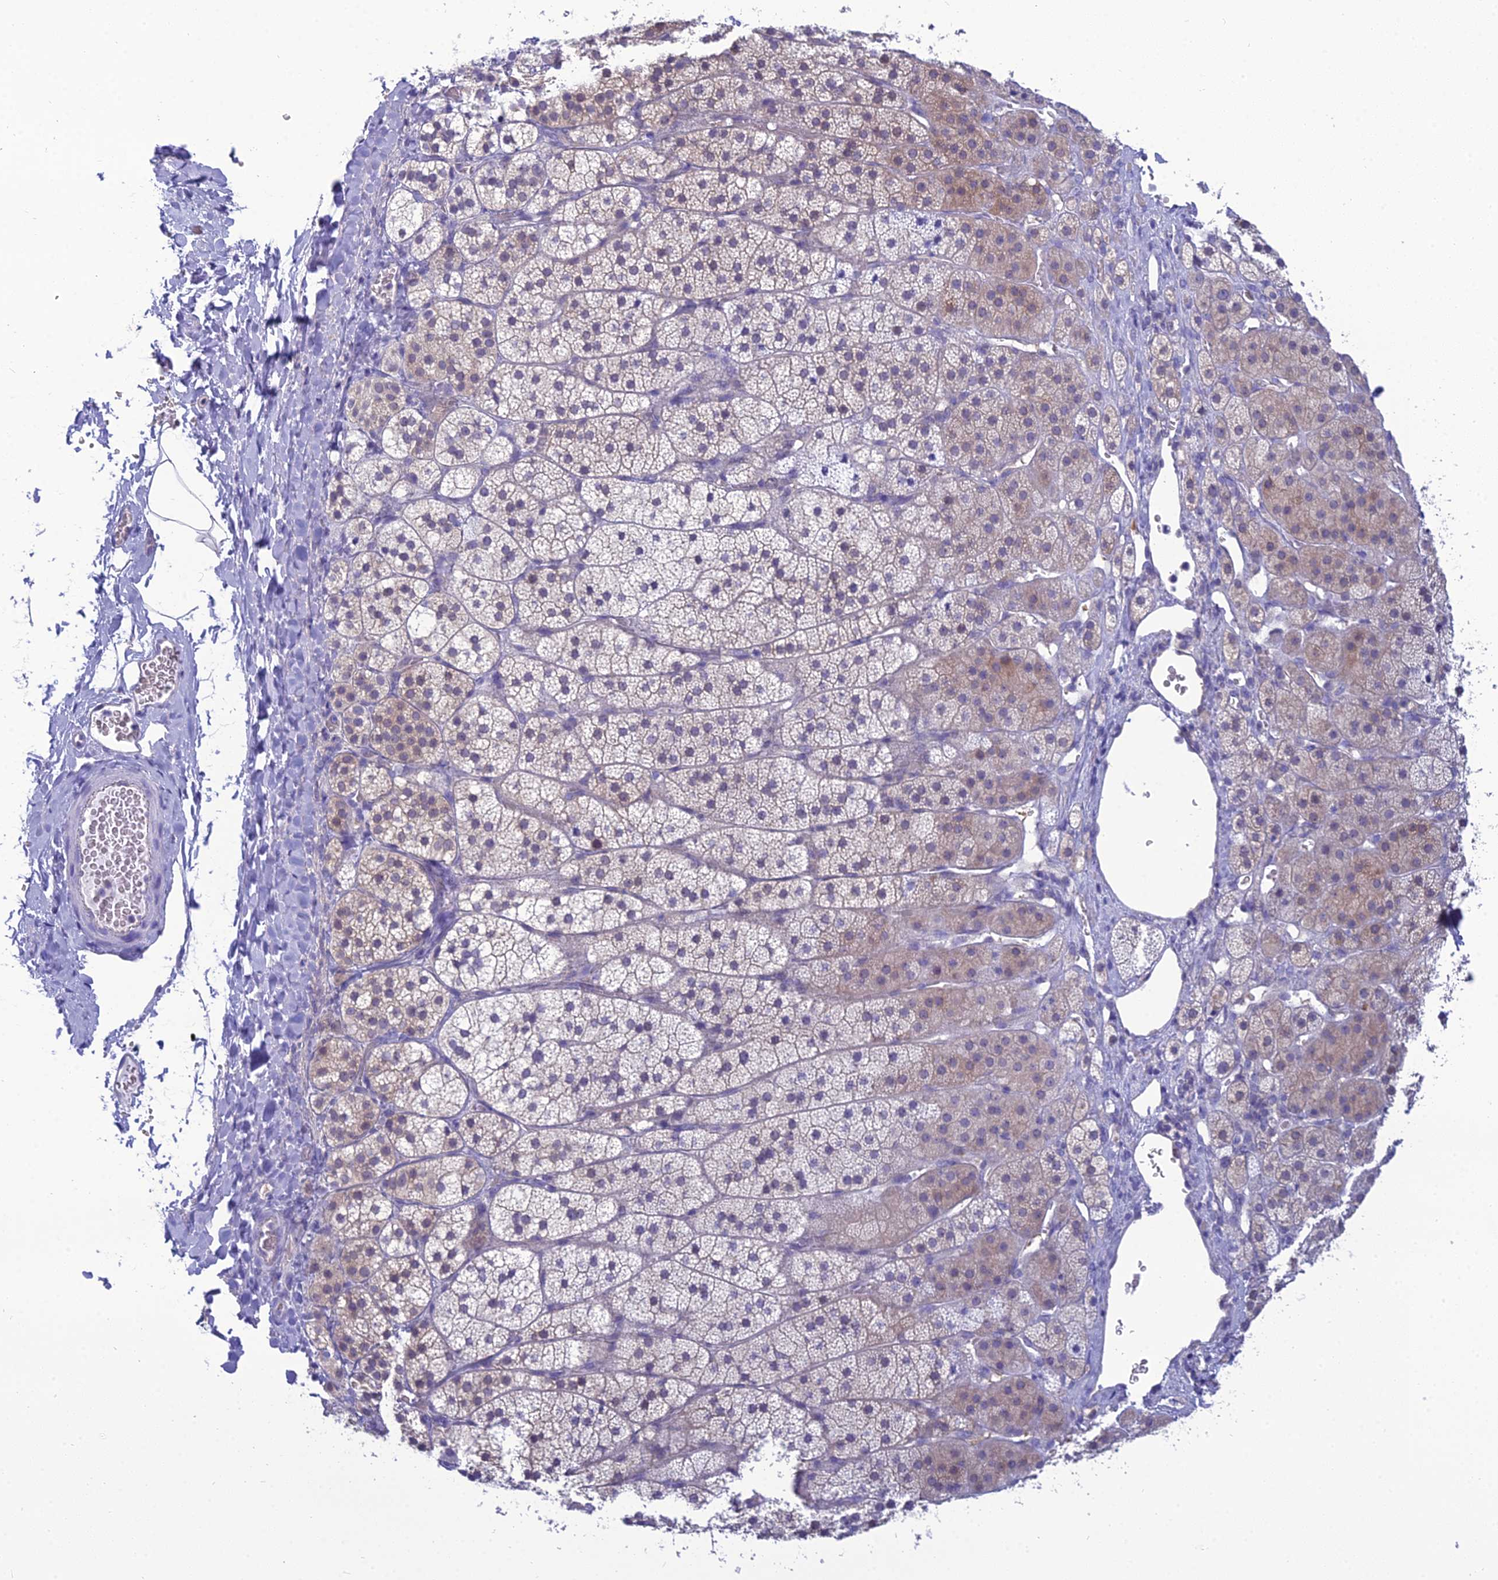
{"staining": {"intensity": "weak", "quantity": "<25%", "location": "cytoplasmic/membranous"}, "tissue": "adrenal gland", "cell_type": "Glandular cells", "image_type": "normal", "snomed": [{"axis": "morphology", "description": "Normal tissue, NOS"}, {"axis": "topography", "description": "Adrenal gland"}], "caption": "The immunohistochemistry image has no significant staining in glandular cells of adrenal gland.", "gene": "GNPNAT1", "patient": {"sex": "female", "age": 44}}